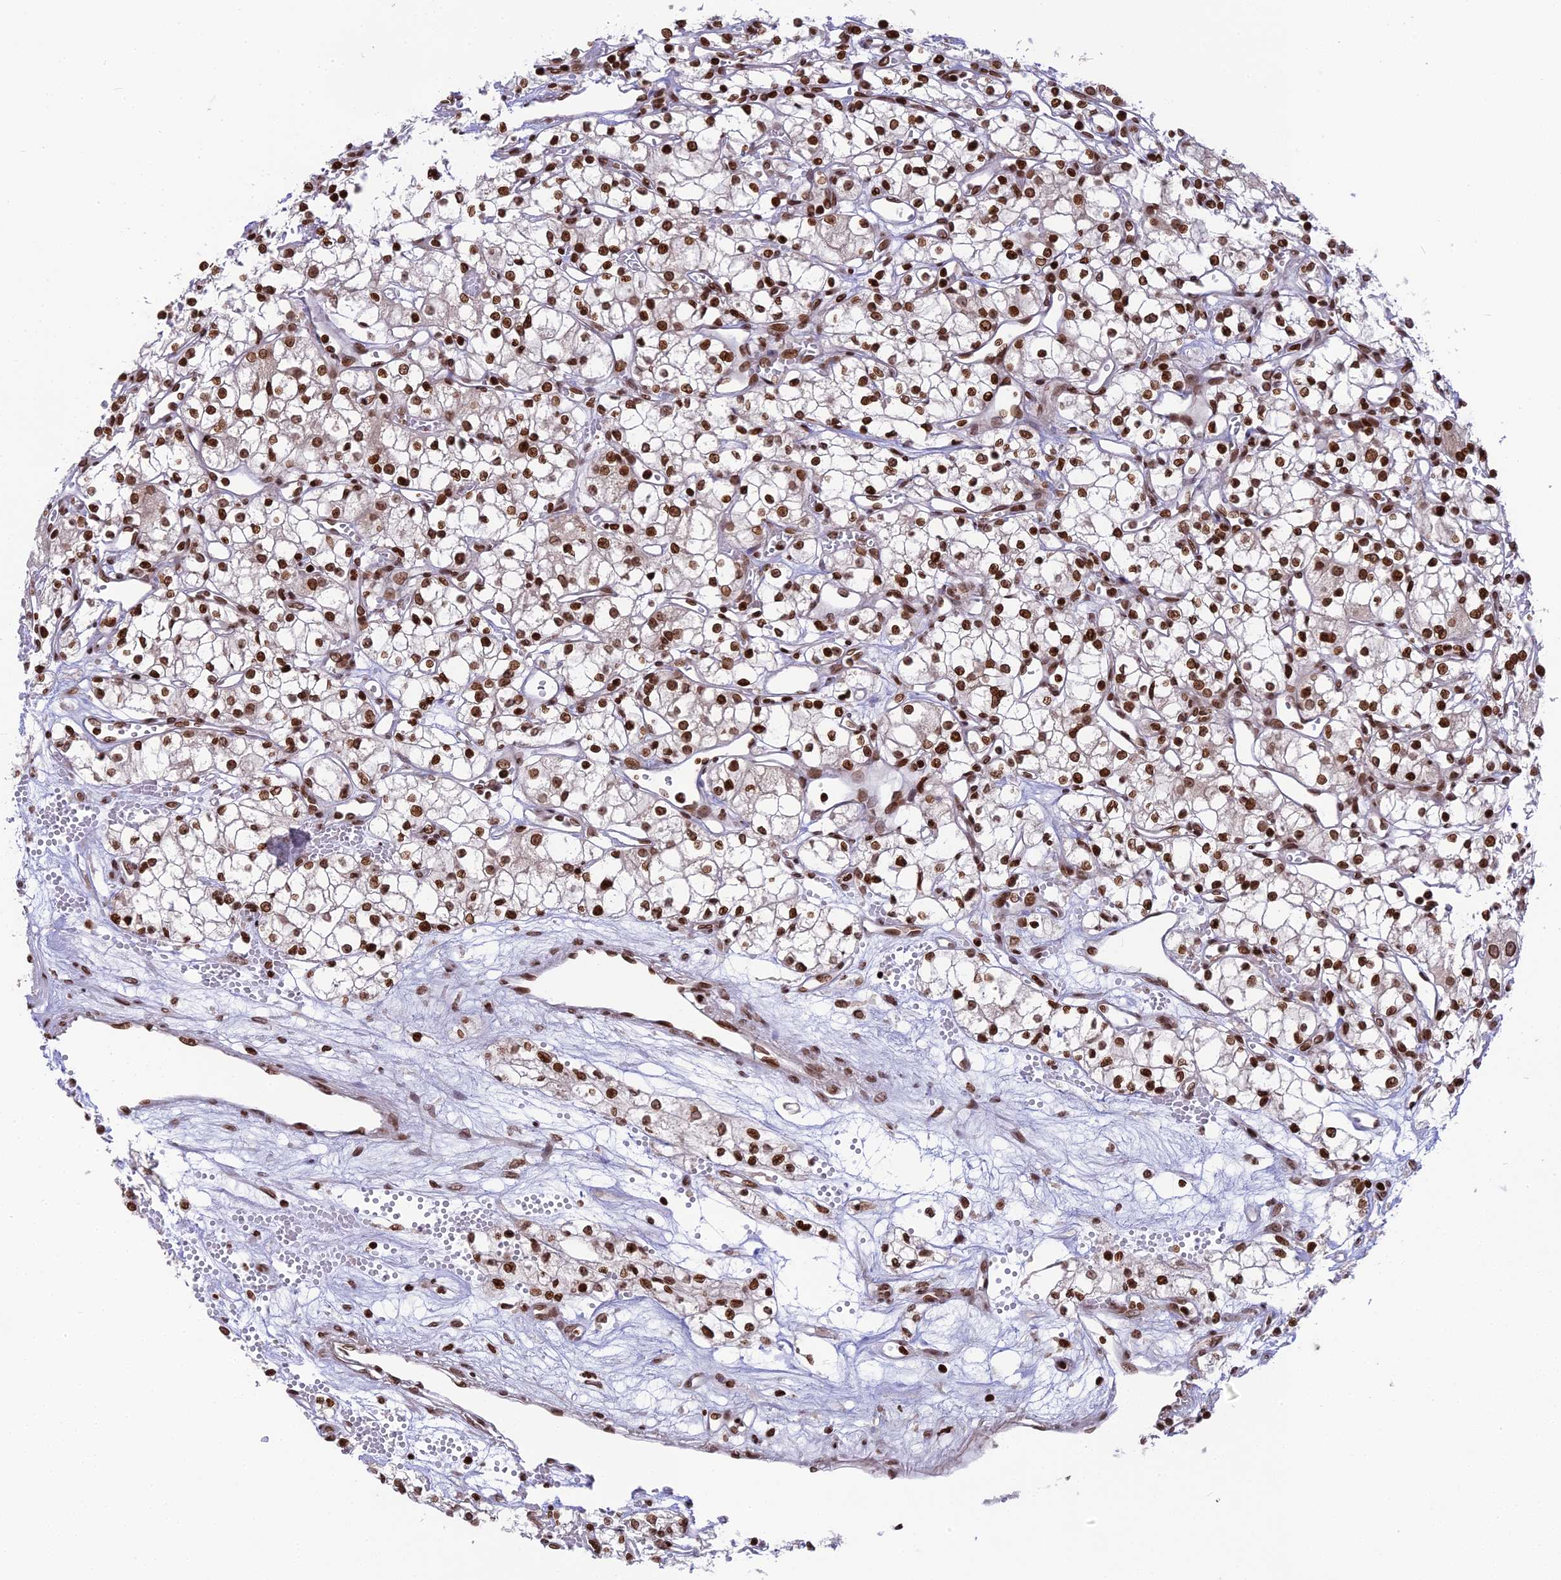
{"staining": {"intensity": "strong", "quantity": ">75%", "location": "nuclear"}, "tissue": "renal cancer", "cell_type": "Tumor cells", "image_type": "cancer", "snomed": [{"axis": "morphology", "description": "Adenocarcinoma, NOS"}, {"axis": "topography", "description": "Kidney"}], "caption": "A high amount of strong nuclear positivity is seen in about >75% of tumor cells in renal cancer tissue. (brown staining indicates protein expression, while blue staining denotes nuclei).", "gene": "TET2", "patient": {"sex": "male", "age": 59}}